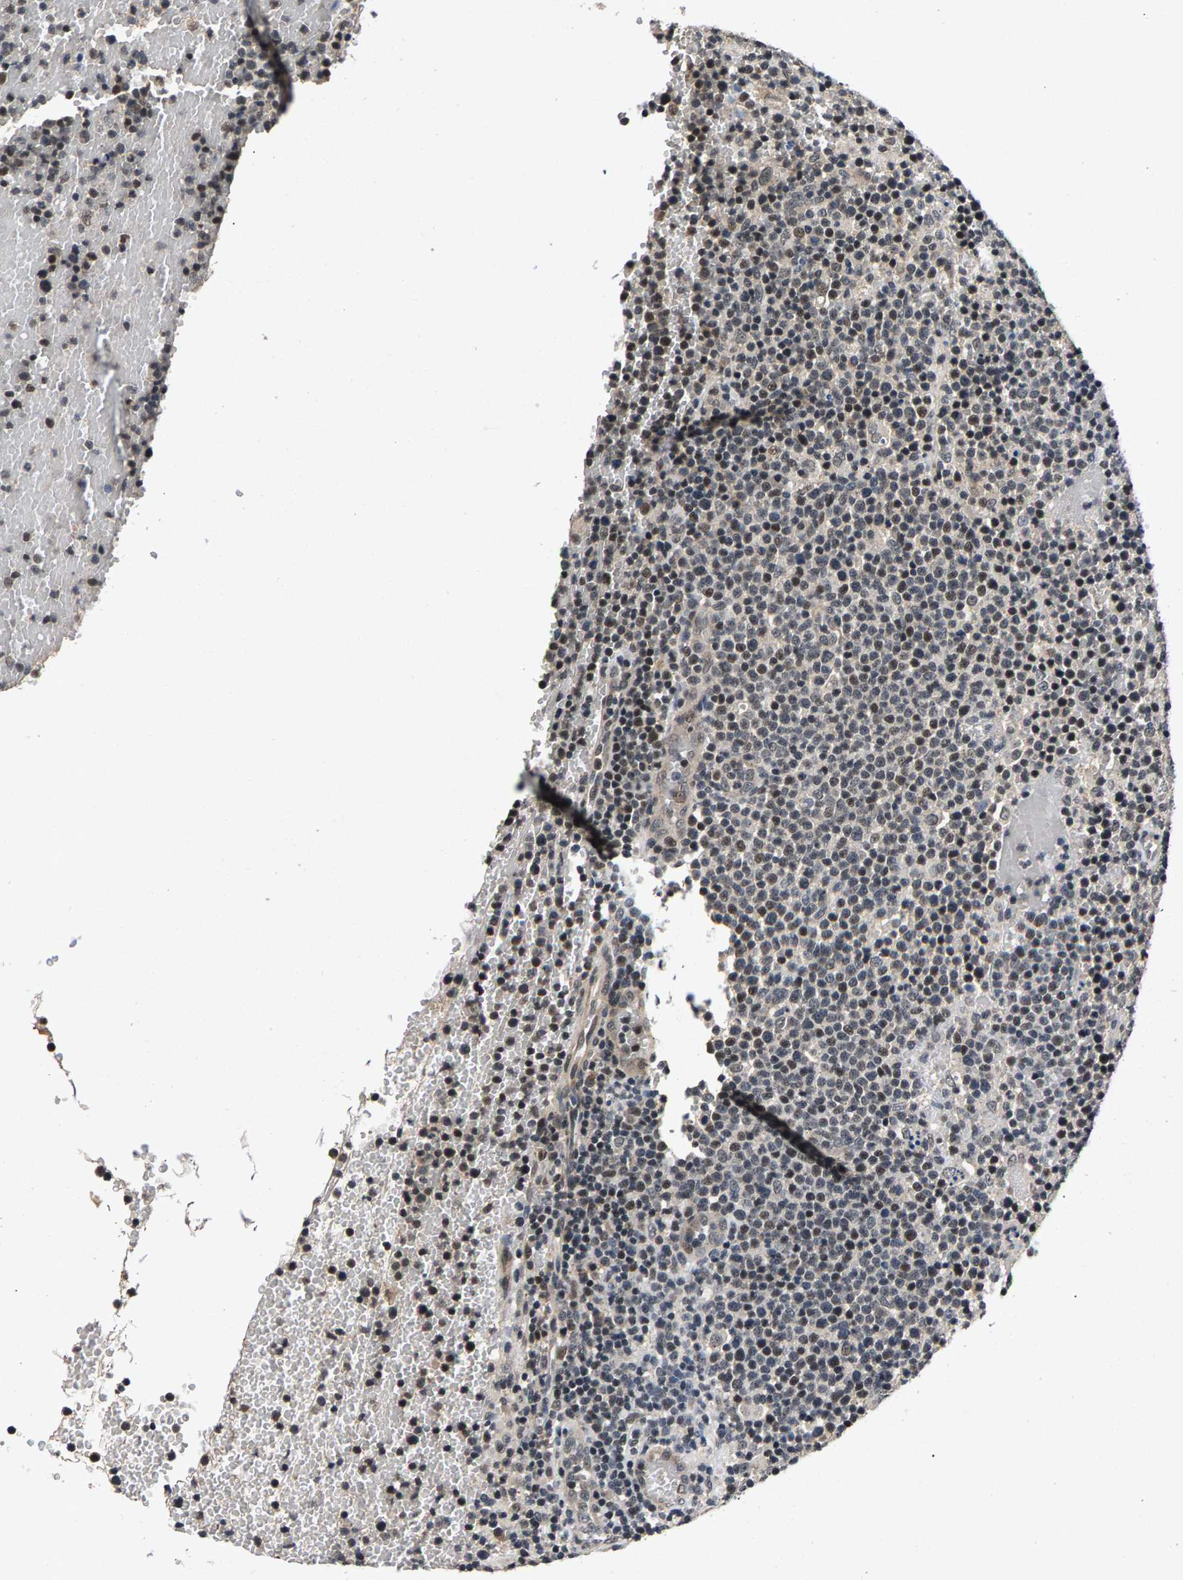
{"staining": {"intensity": "weak", "quantity": "25%-75%", "location": "nuclear"}, "tissue": "lymphoma", "cell_type": "Tumor cells", "image_type": "cancer", "snomed": [{"axis": "morphology", "description": "Malignant lymphoma, non-Hodgkin's type, High grade"}, {"axis": "topography", "description": "Lymph node"}], "caption": "The image shows staining of lymphoma, revealing weak nuclear protein staining (brown color) within tumor cells.", "gene": "RBM33", "patient": {"sex": "male", "age": 61}}